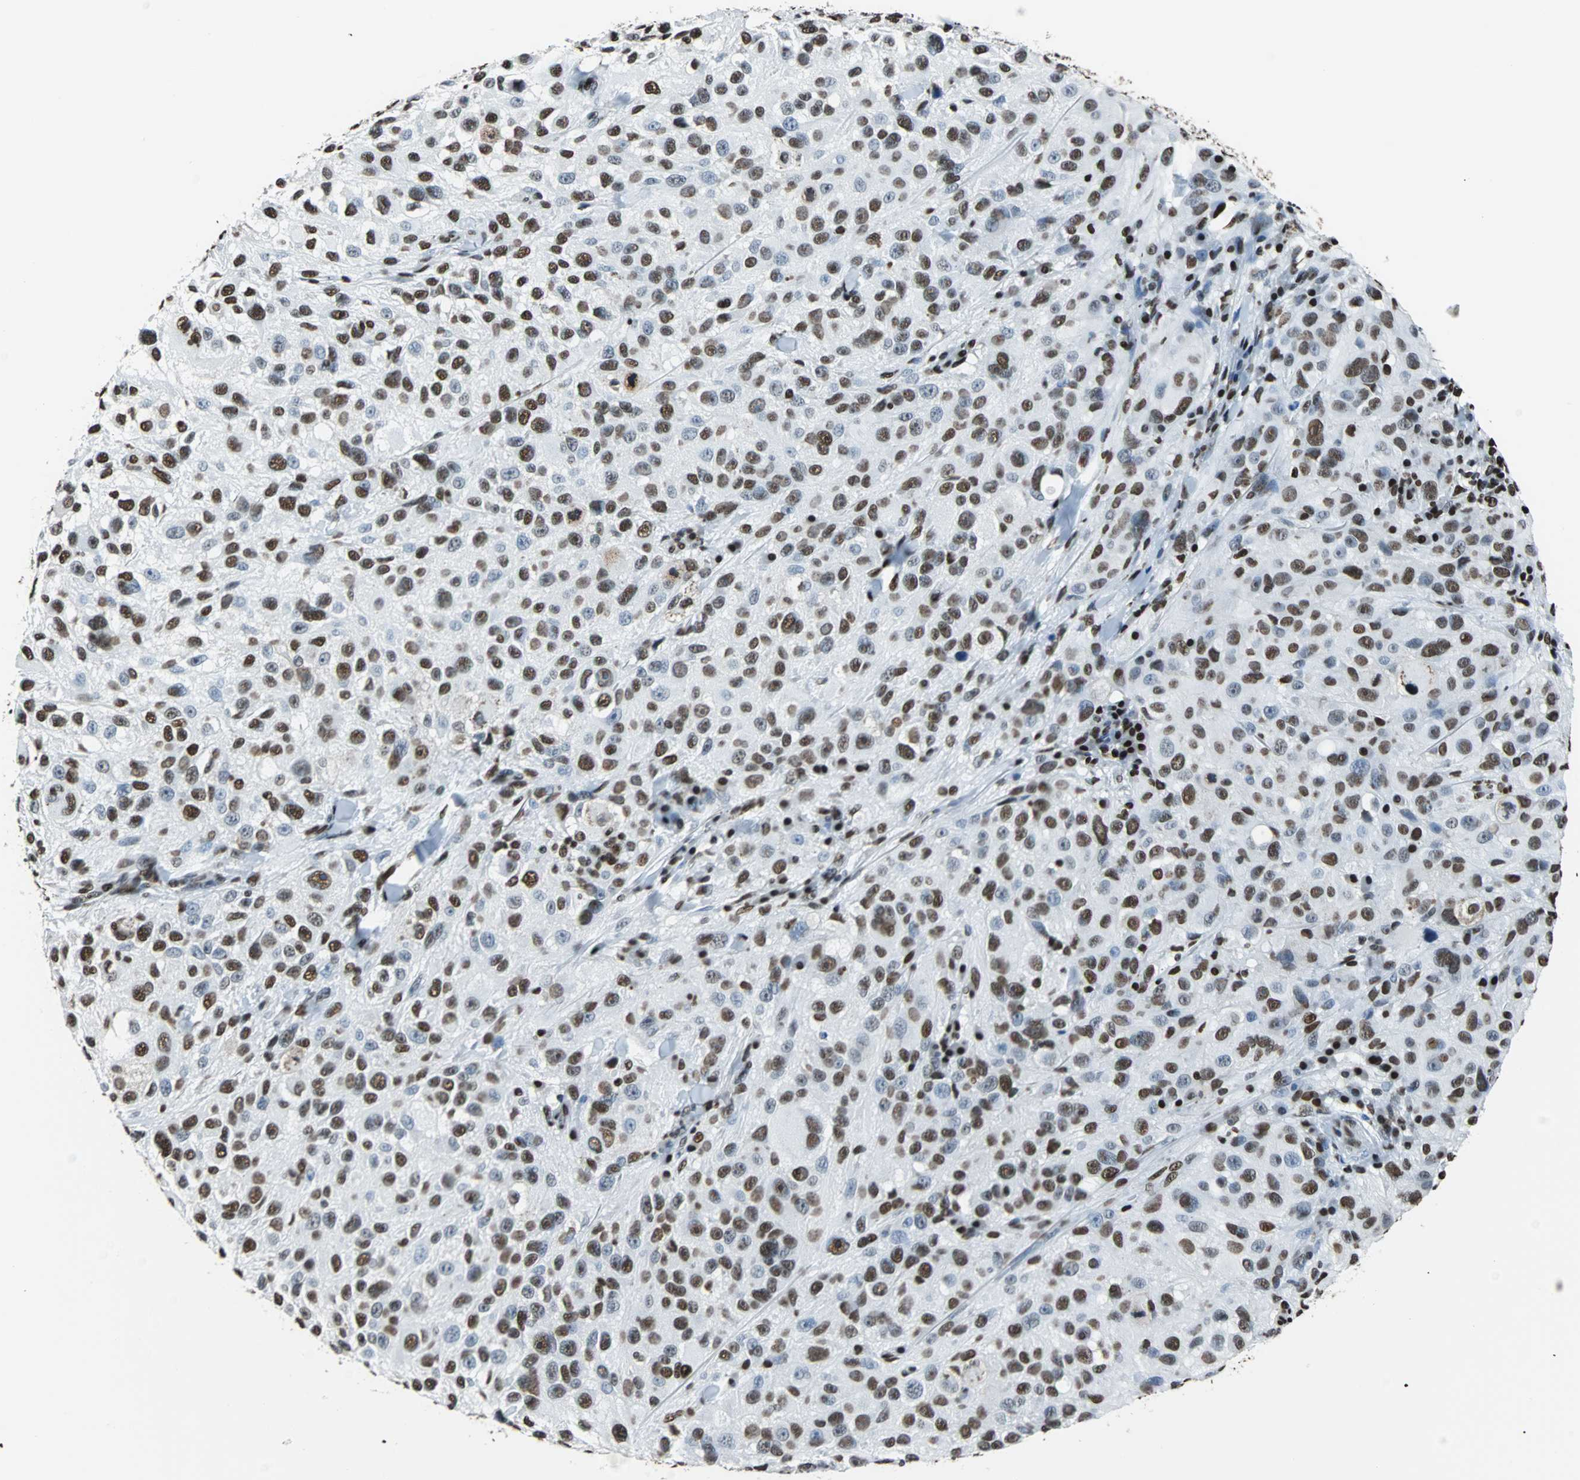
{"staining": {"intensity": "moderate", "quantity": "25%-75%", "location": "nuclear"}, "tissue": "melanoma", "cell_type": "Tumor cells", "image_type": "cancer", "snomed": [{"axis": "morphology", "description": "Necrosis, NOS"}, {"axis": "morphology", "description": "Malignant melanoma, NOS"}, {"axis": "topography", "description": "Skin"}], "caption": "Malignant melanoma stained with DAB immunohistochemistry demonstrates medium levels of moderate nuclear positivity in approximately 25%-75% of tumor cells. (DAB (3,3'-diaminobenzidine) = brown stain, brightfield microscopy at high magnification).", "gene": "FUBP1", "patient": {"sex": "female", "age": 87}}